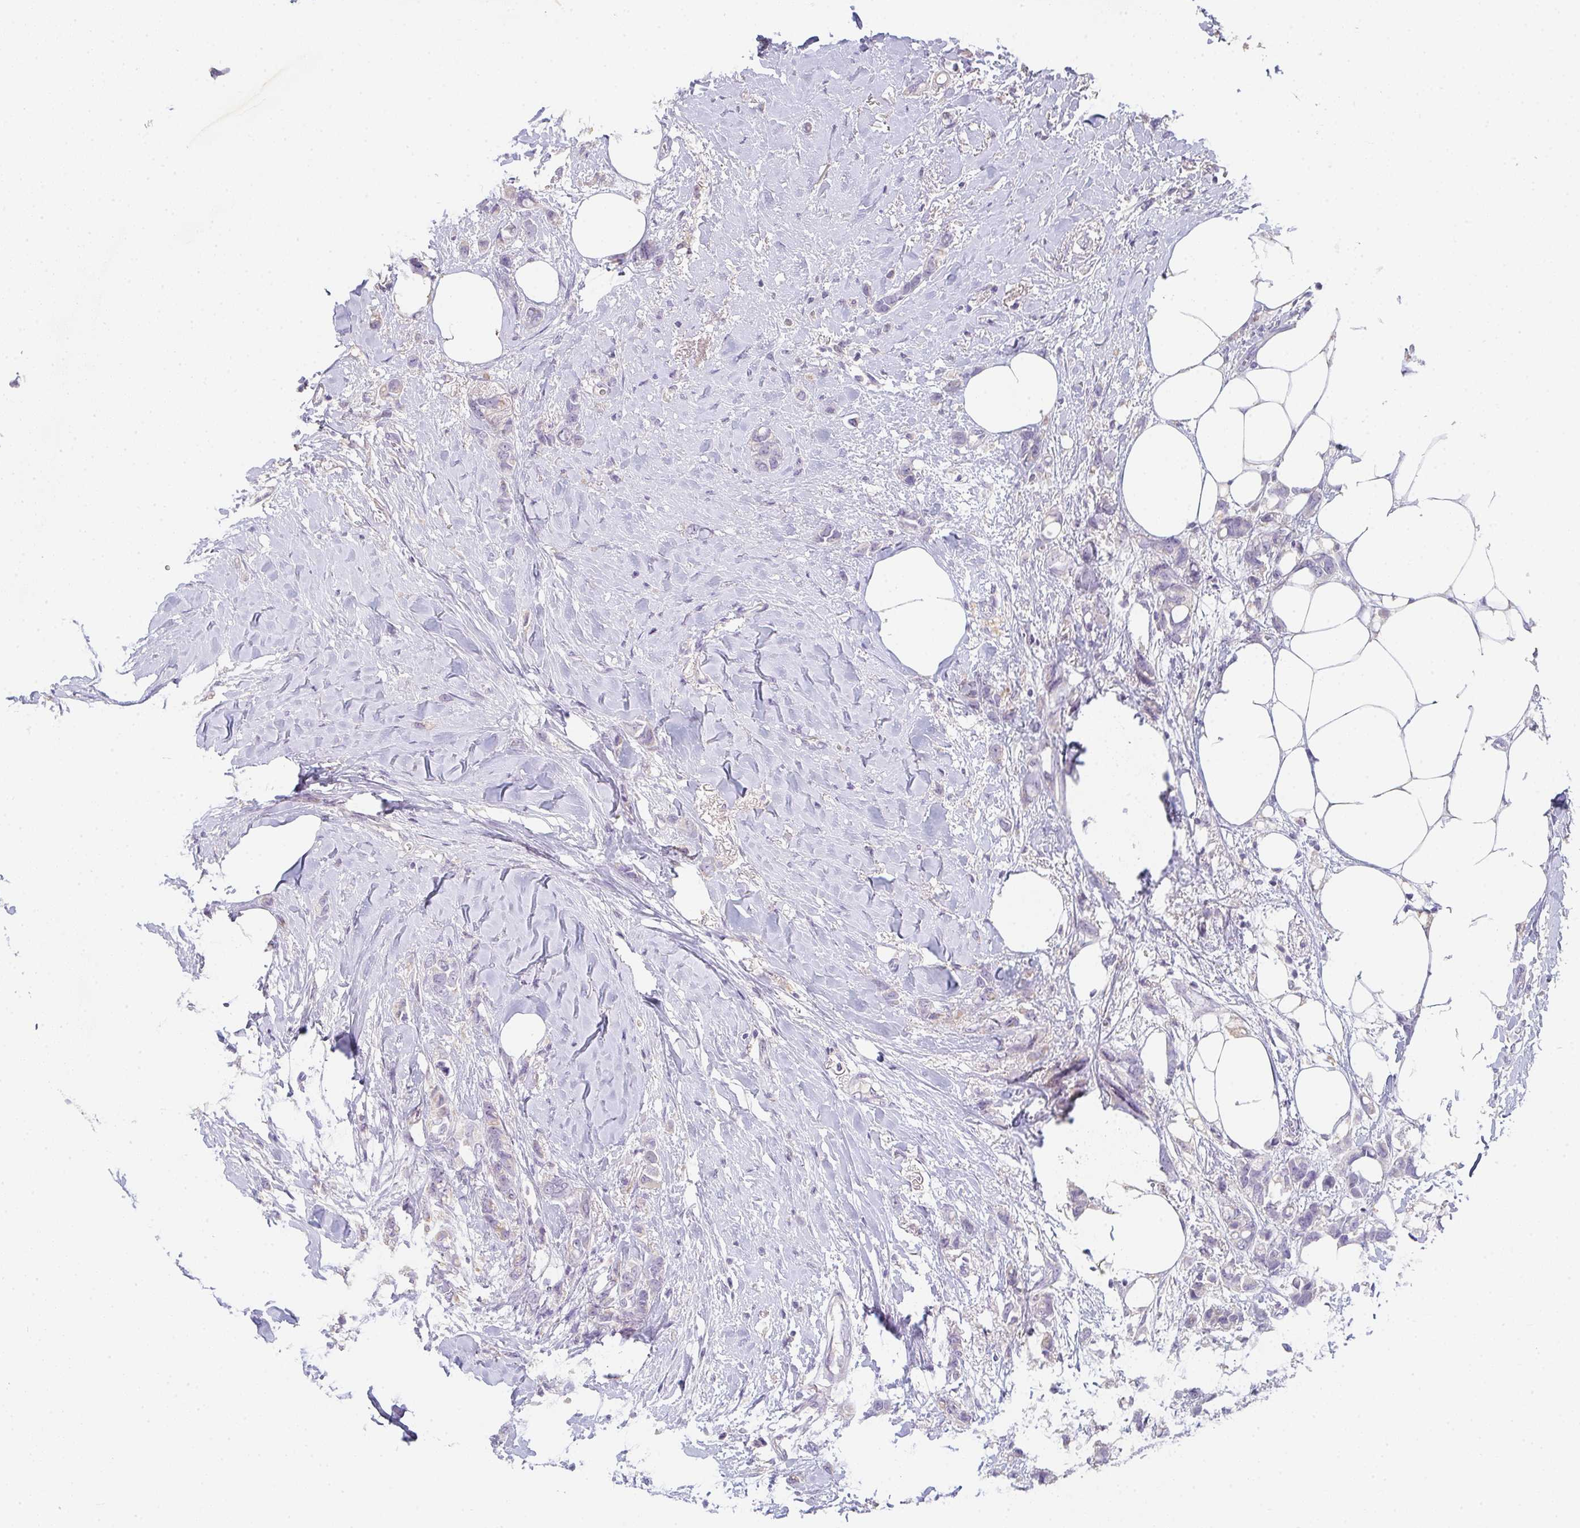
{"staining": {"intensity": "negative", "quantity": "none", "location": "none"}, "tissue": "breast cancer", "cell_type": "Tumor cells", "image_type": "cancer", "snomed": [{"axis": "morphology", "description": "Lobular carcinoma"}, {"axis": "topography", "description": "Breast"}], "caption": "Immunohistochemical staining of human breast lobular carcinoma reveals no significant positivity in tumor cells.", "gene": "C1QTNF8", "patient": {"sex": "female", "age": 91}}